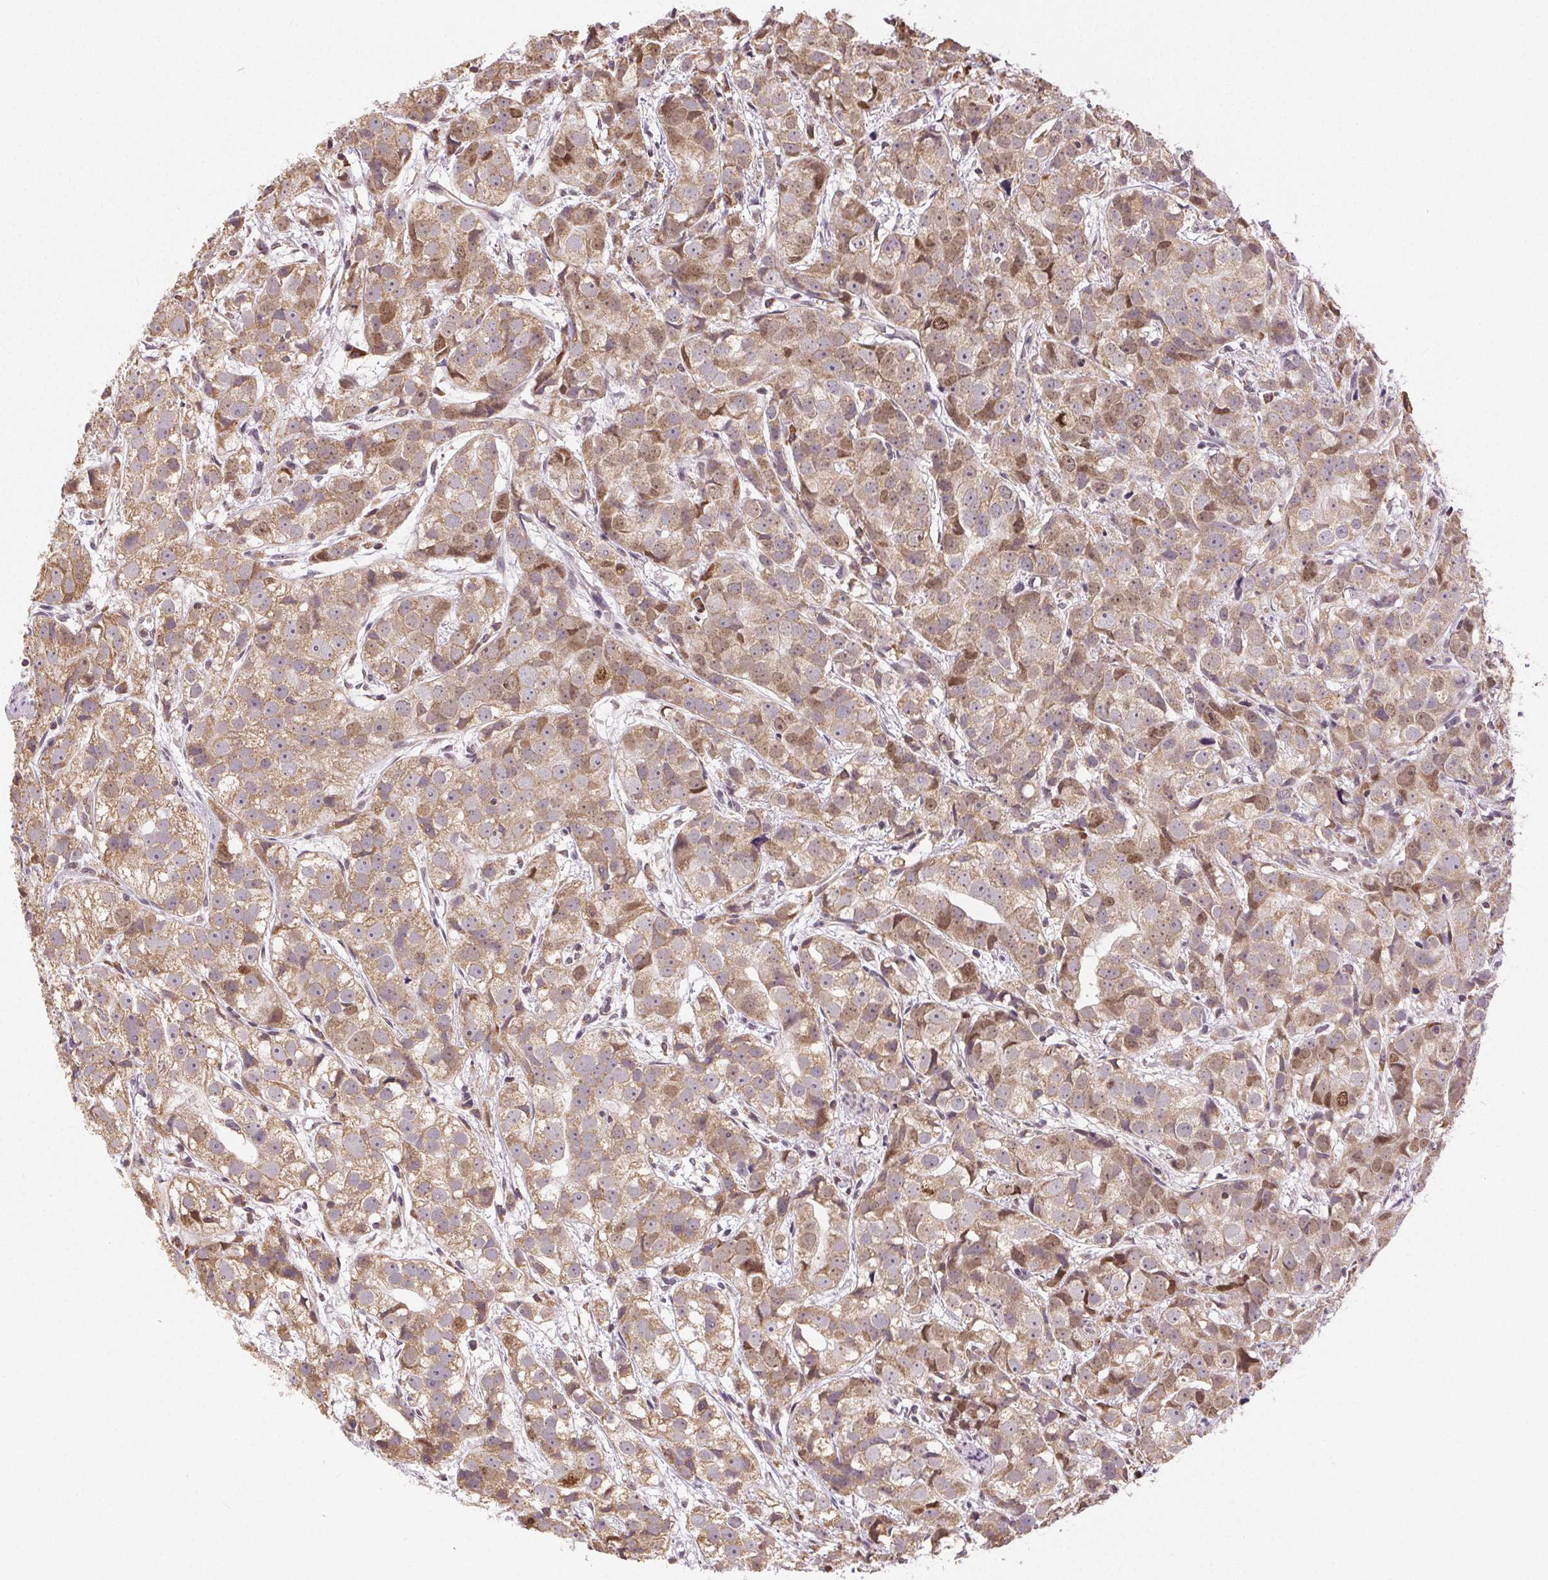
{"staining": {"intensity": "moderate", "quantity": ">75%", "location": "cytoplasmic/membranous,nuclear"}, "tissue": "prostate cancer", "cell_type": "Tumor cells", "image_type": "cancer", "snomed": [{"axis": "morphology", "description": "Adenocarcinoma, High grade"}, {"axis": "topography", "description": "Prostate"}], "caption": "A high-resolution image shows immunohistochemistry staining of prostate cancer (high-grade adenocarcinoma), which shows moderate cytoplasmic/membranous and nuclear expression in about >75% of tumor cells. The staining was performed using DAB to visualize the protein expression in brown, while the nuclei were stained in blue with hematoxylin (Magnification: 20x).", "gene": "PIWIL4", "patient": {"sex": "male", "age": 68}}